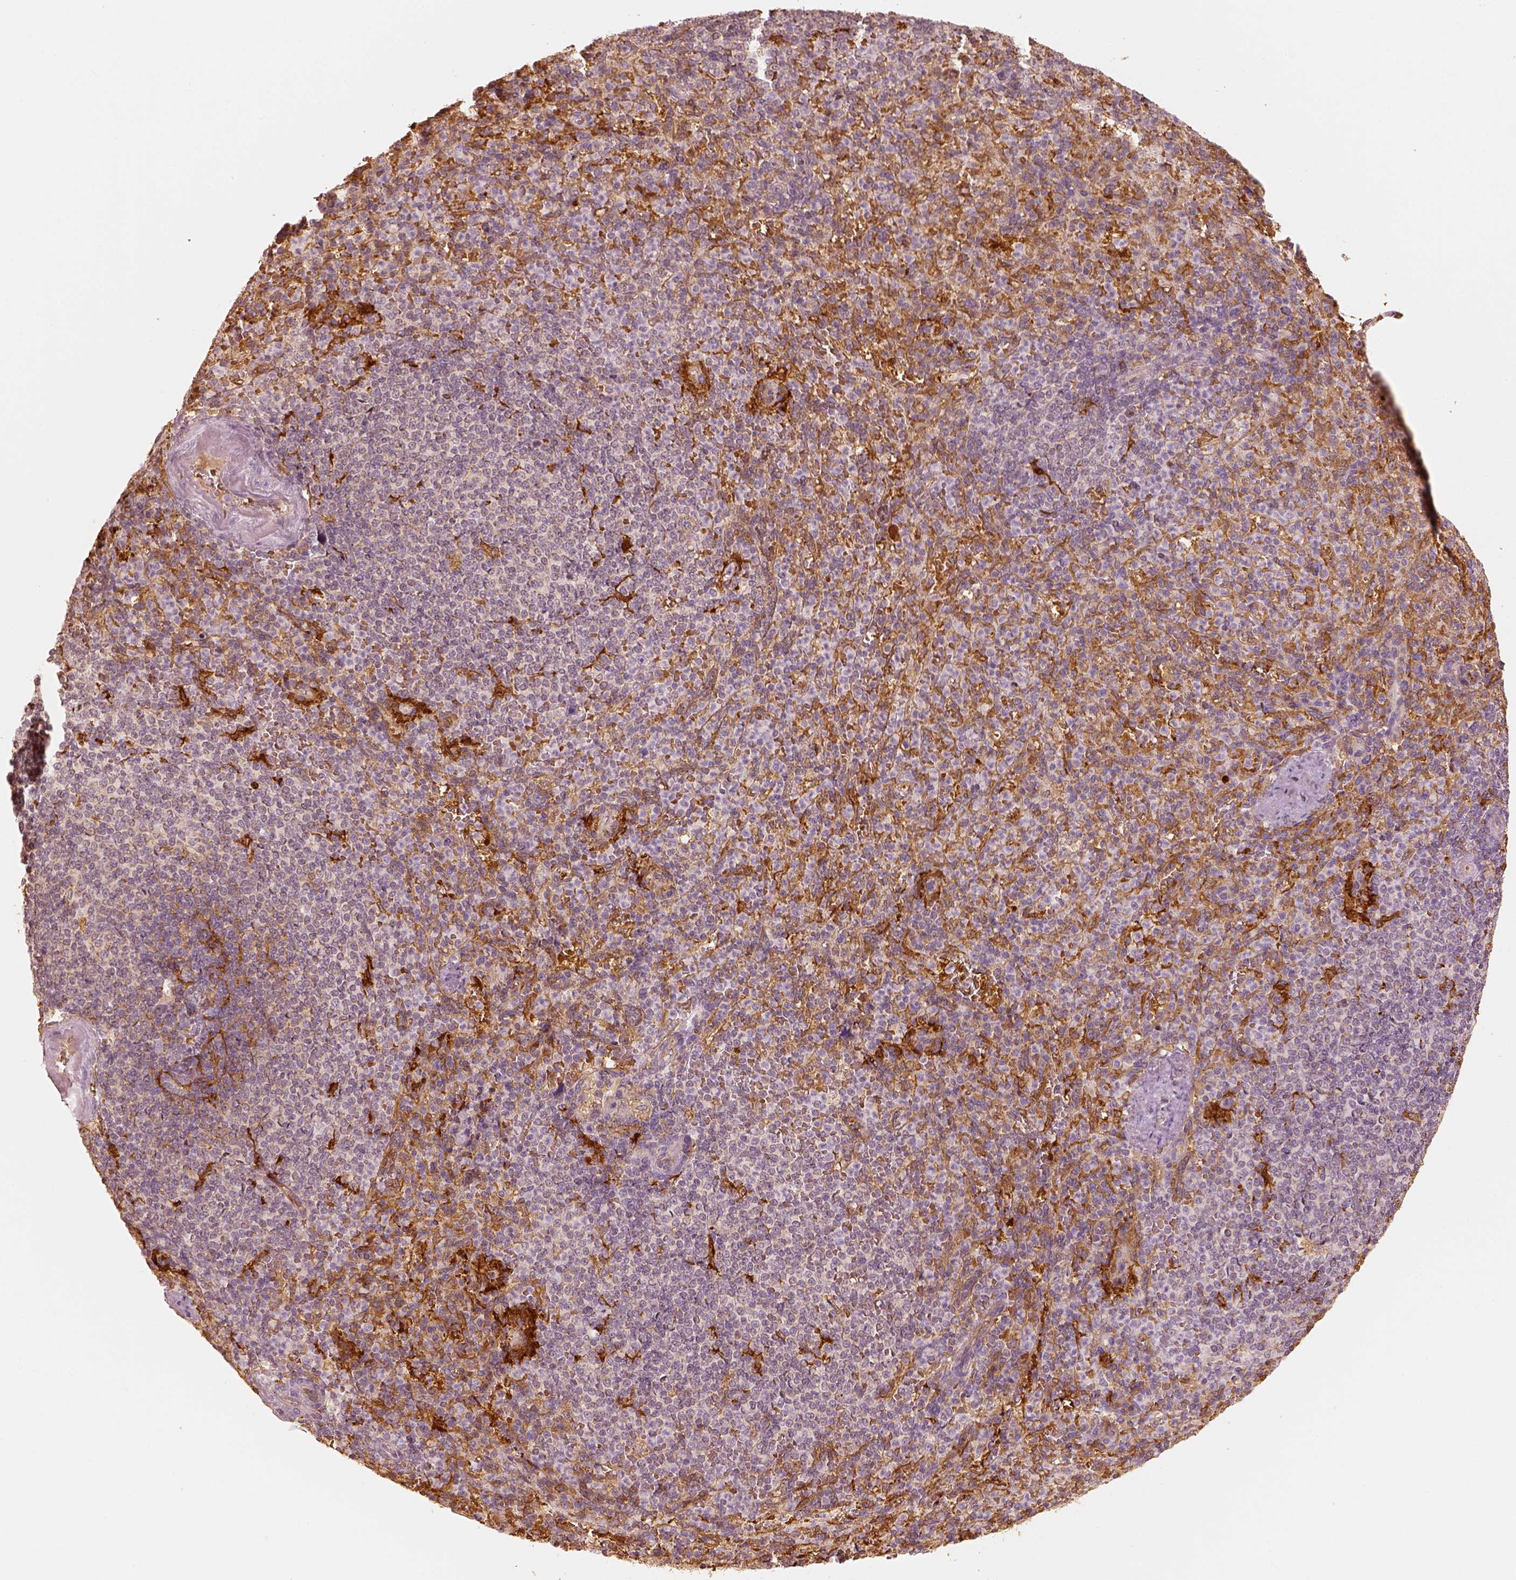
{"staining": {"intensity": "strong", "quantity": ">75%", "location": "cytoplasmic/membranous"}, "tissue": "spleen", "cell_type": "Cells in red pulp", "image_type": "normal", "snomed": [{"axis": "morphology", "description": "Normal tissue, NOS"}, {"axis": "topography", "description": "Spleen"}], "caption": "A high-resolution image shows immunohistochemistry (IHC) staining of benign spleen, which demonstrates strong cytoplasmic/membranous staining in about >75% of cells in red pulp.", "gene": "FSCN1", "patient": {"sex": "female", "age": 74}}